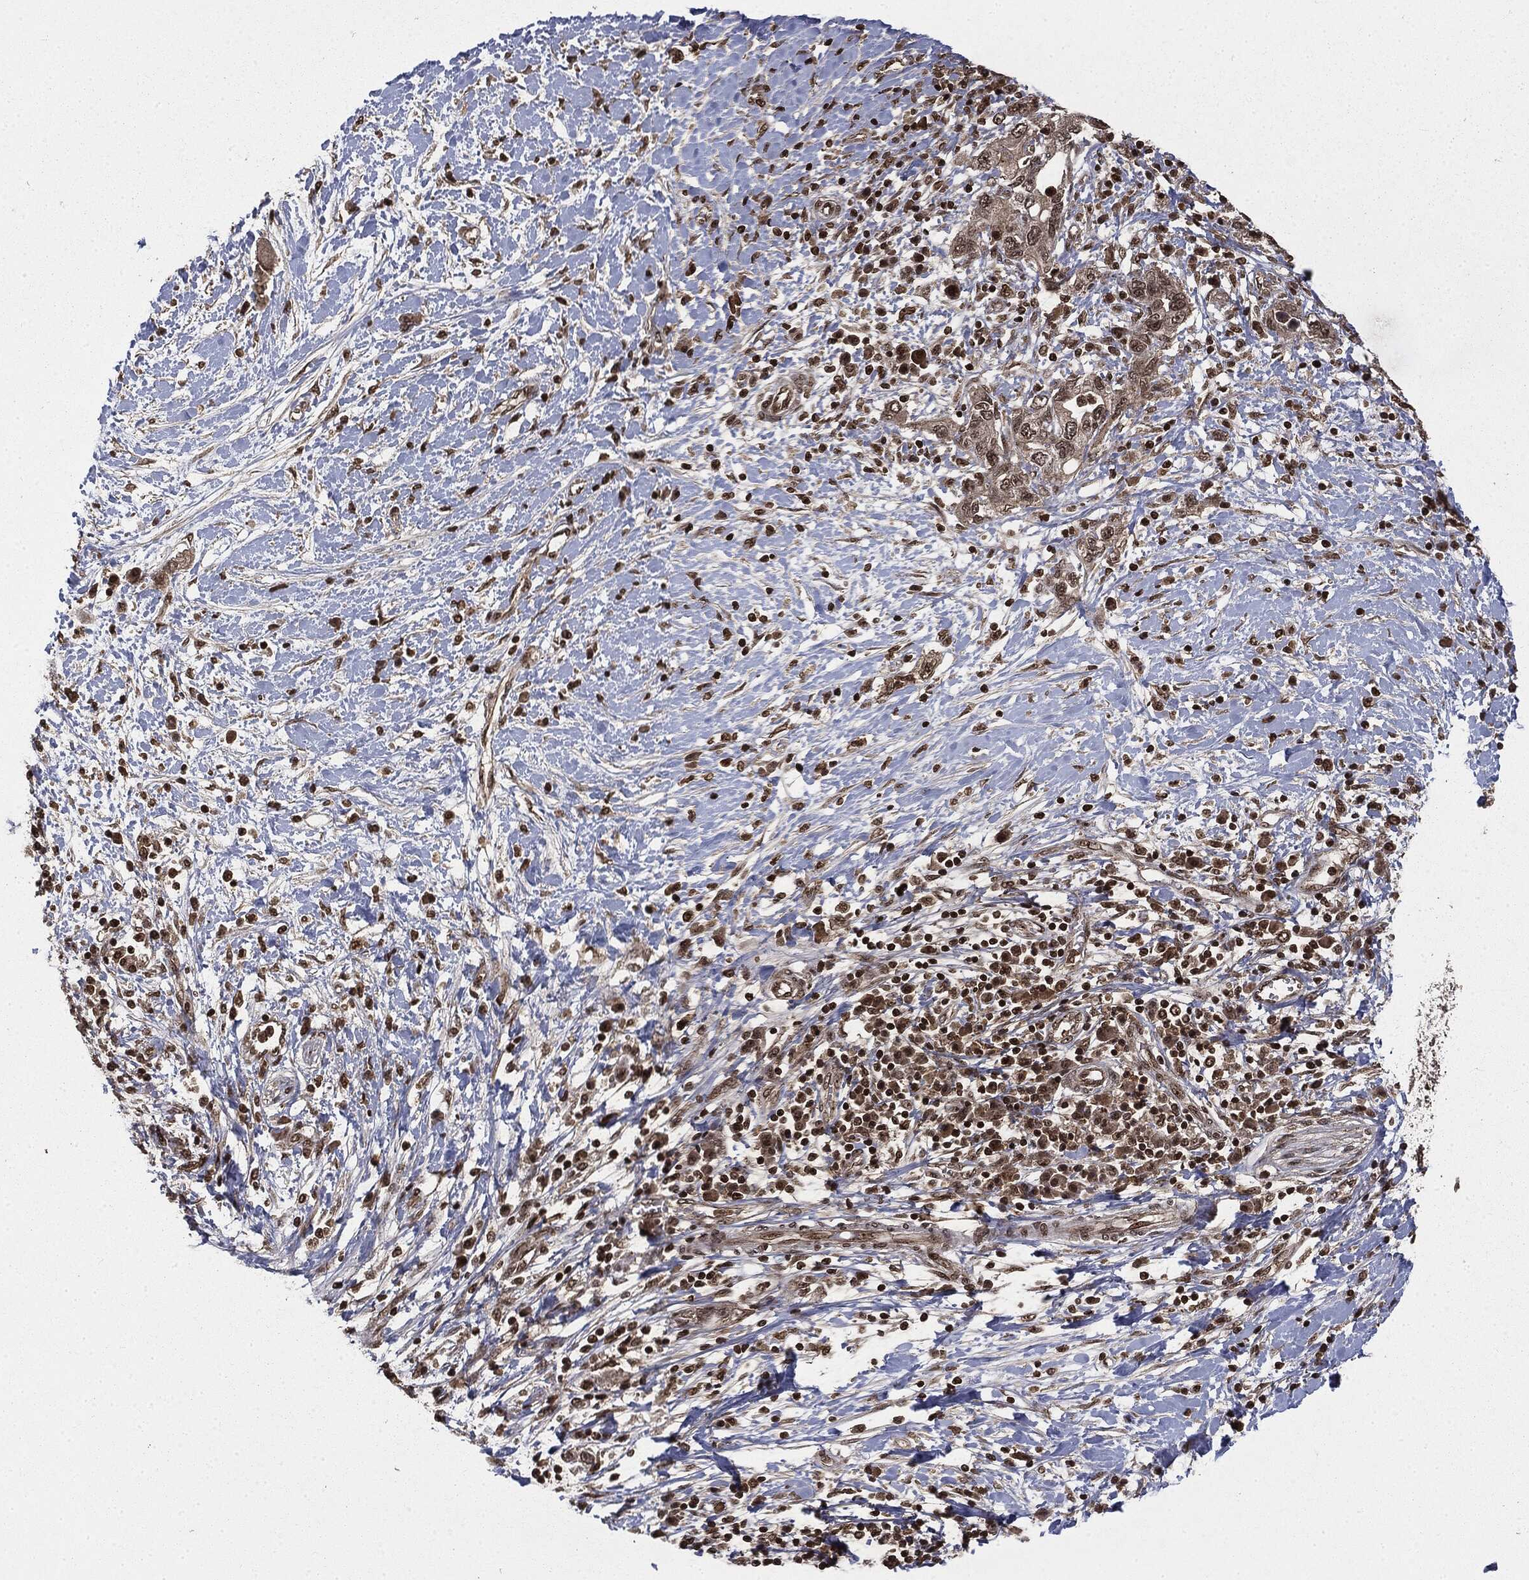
{"staining": {"intensity": "weak", "quantity": ">75%", "location": "cytoplasmic/membranous"}, "tissue": "pancreatic cancer", "cell_type": "Tumor cells", "image_type": "cancer", "snomed": [{"axis": "morphology", "description": "Adenocarcinoma, NOS"}, {"axis": "topography", "description": "Pancreas"}], "caption": "Immunohistochemistry (DAB (3,3'-diaminobenzidine)) staining of pancreatic cancer demonstrates weak cytoplasmic/membranous protein positivity in approximately >75% of tumor cells. Nuclei are stained in blue.", "gene": "CTDP1", "patient": {"sex": "female", "age": 73}}